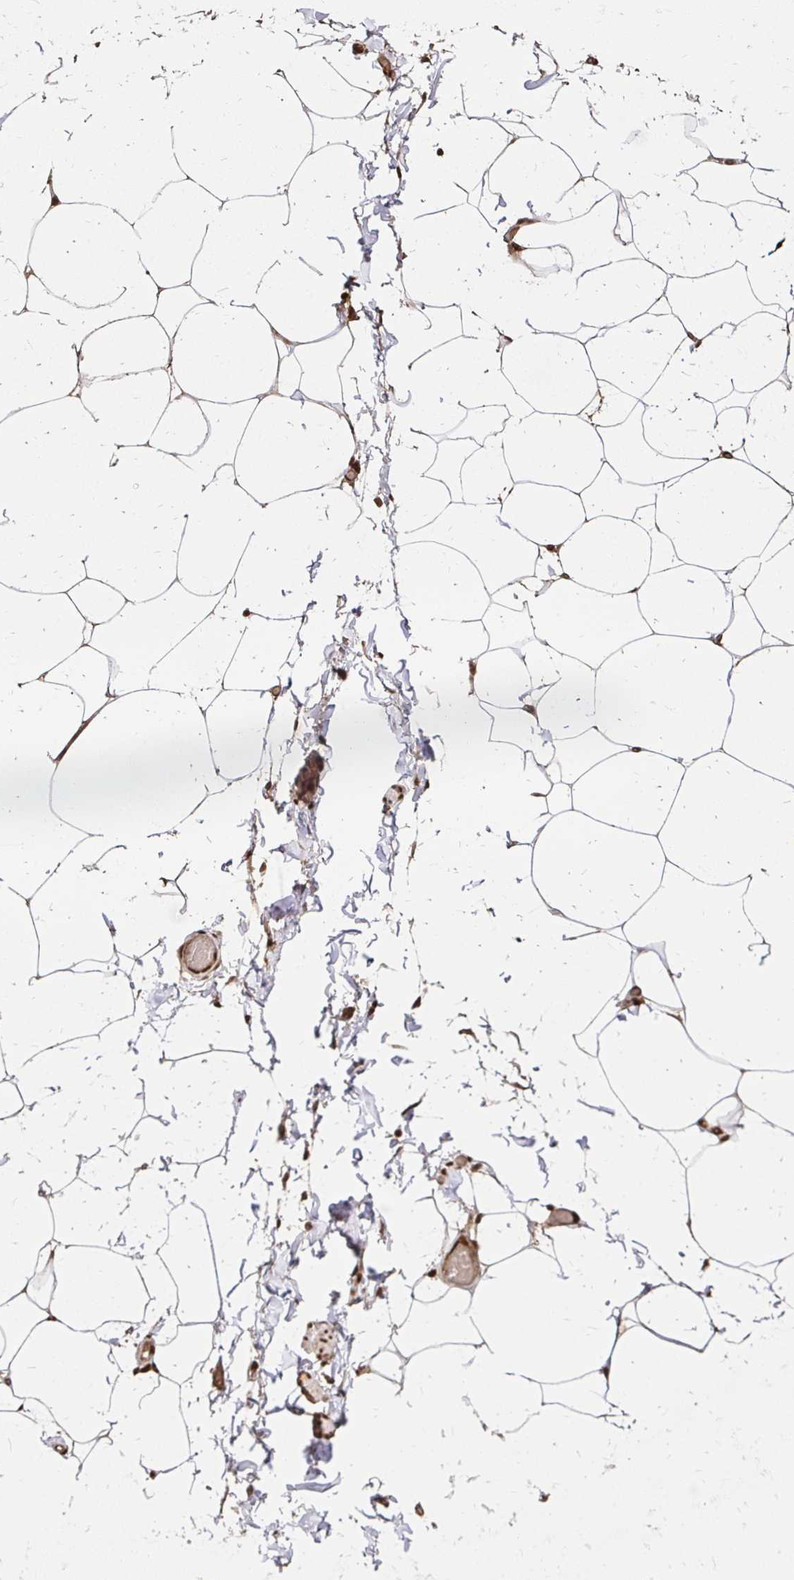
{"staining": {"intensity": "moderate", "quantity": ">75%", "location": "cytoplasmic/membranous,nuclear"}, "tissue": "adipose tissue", "cell_type": "Adipocytes", "image_type": "normal", "snomed": [{"axis": "morphology", "description": "Normal tissue, NOS"}, {"axis": "topography", "description": "Soft tissue"}, {"axis": "topography", "description": "Adipose tissue"}, {"axis": "topography", "description": "Vascular tissue"}, {"axis": "topography", "description": "Peripheral nerve tissue"}], "caption": "This is a photomicrograph of IHC staining of normal adipose tissue, which shows moderate positivity in the cytoplasmic/membranous,nuclear of adipocytes.", "gene": "GLYR1", "patient": {"sex": "male", "age": 29}}